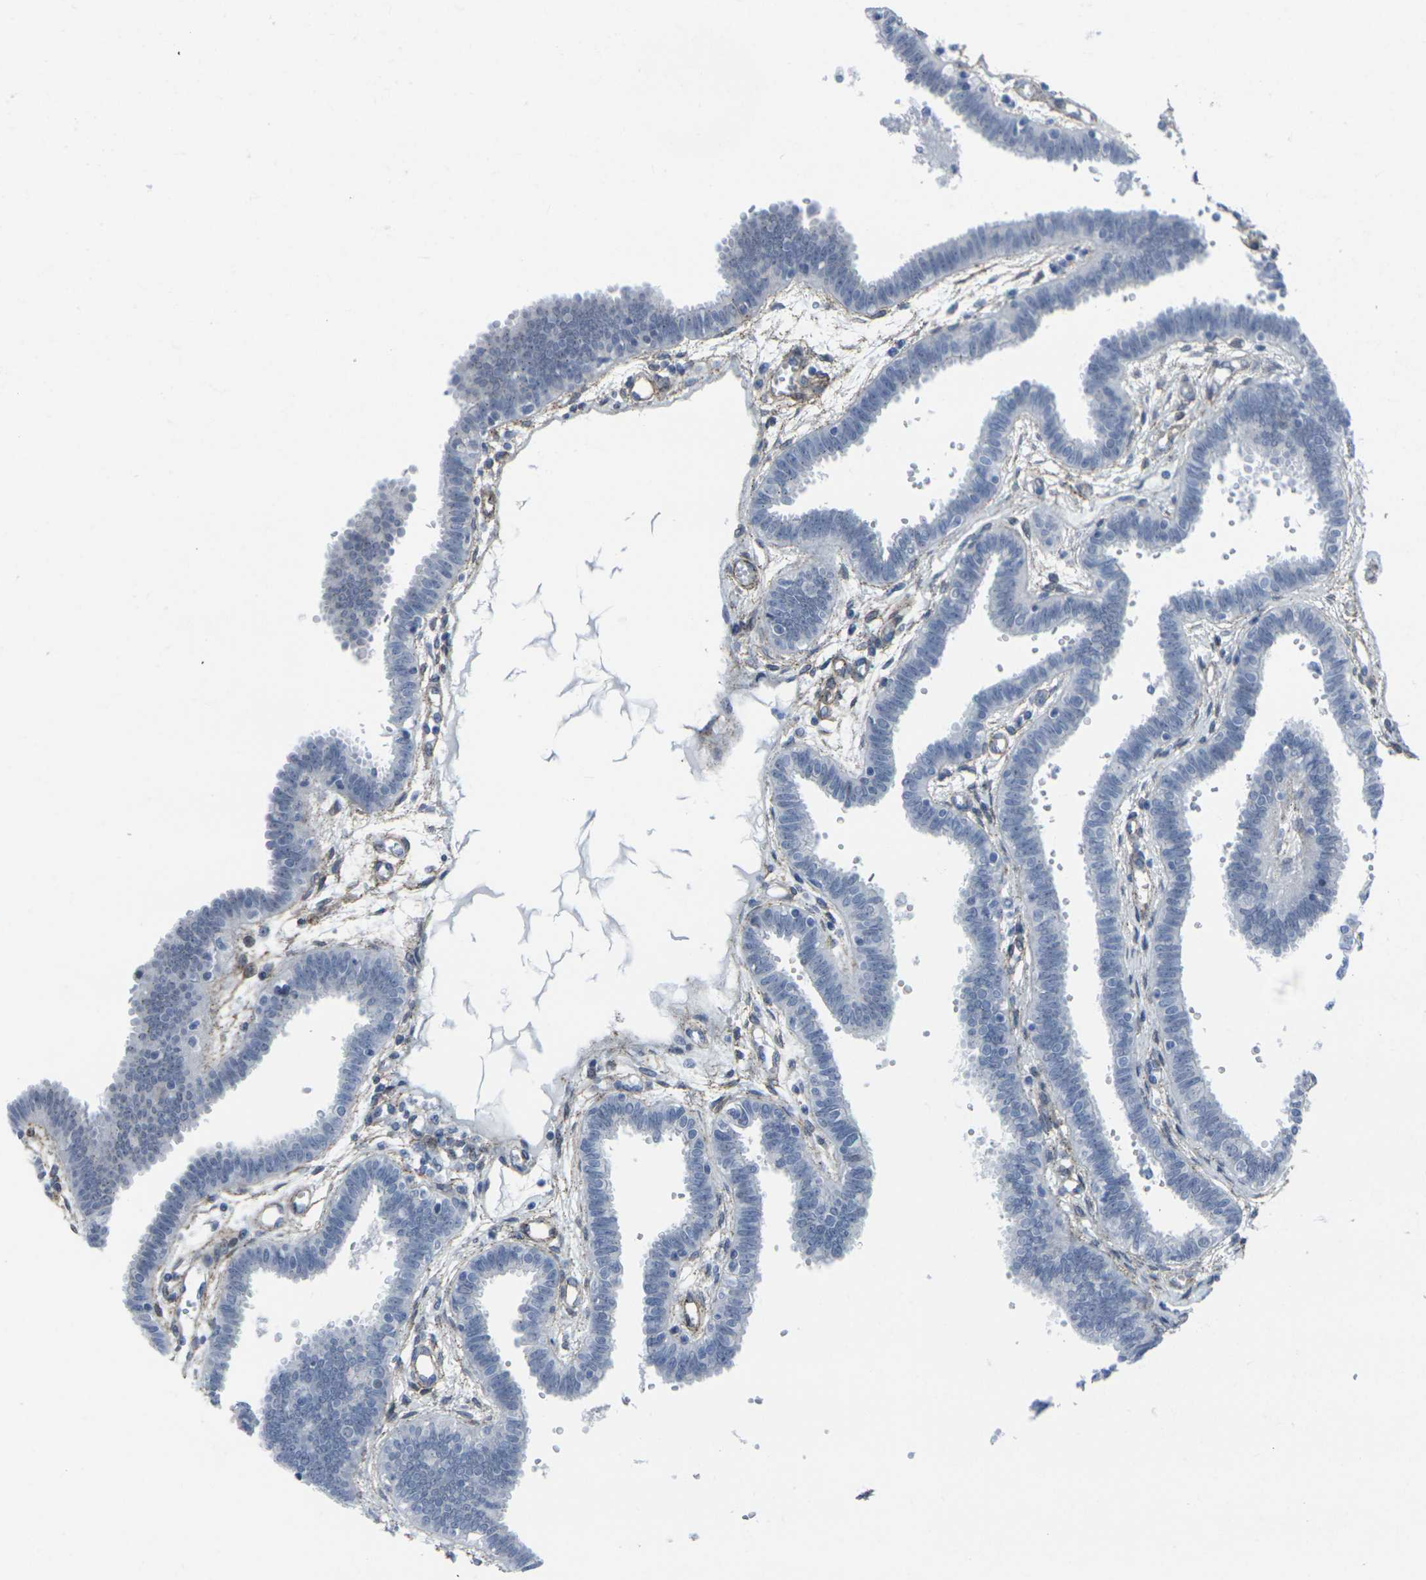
{"staining": {"intensity": "negative", "quantity": "none", "location": "none"}, "tissue": "fallopian tube", "cell_type": "Glandular cells", "image_type": "normal", "snomed": [{"axis": "morphology", "description": "Normal tissue, NOS"}, {"axis": "topography", "description": "Fallopian tube"}], "caption": "Immunohistochemistry of unremarkable fallopian tube displays no positivity in glandular cells.", "gene": "CDH11", "patient": {"sex": "female", "age": 32}}